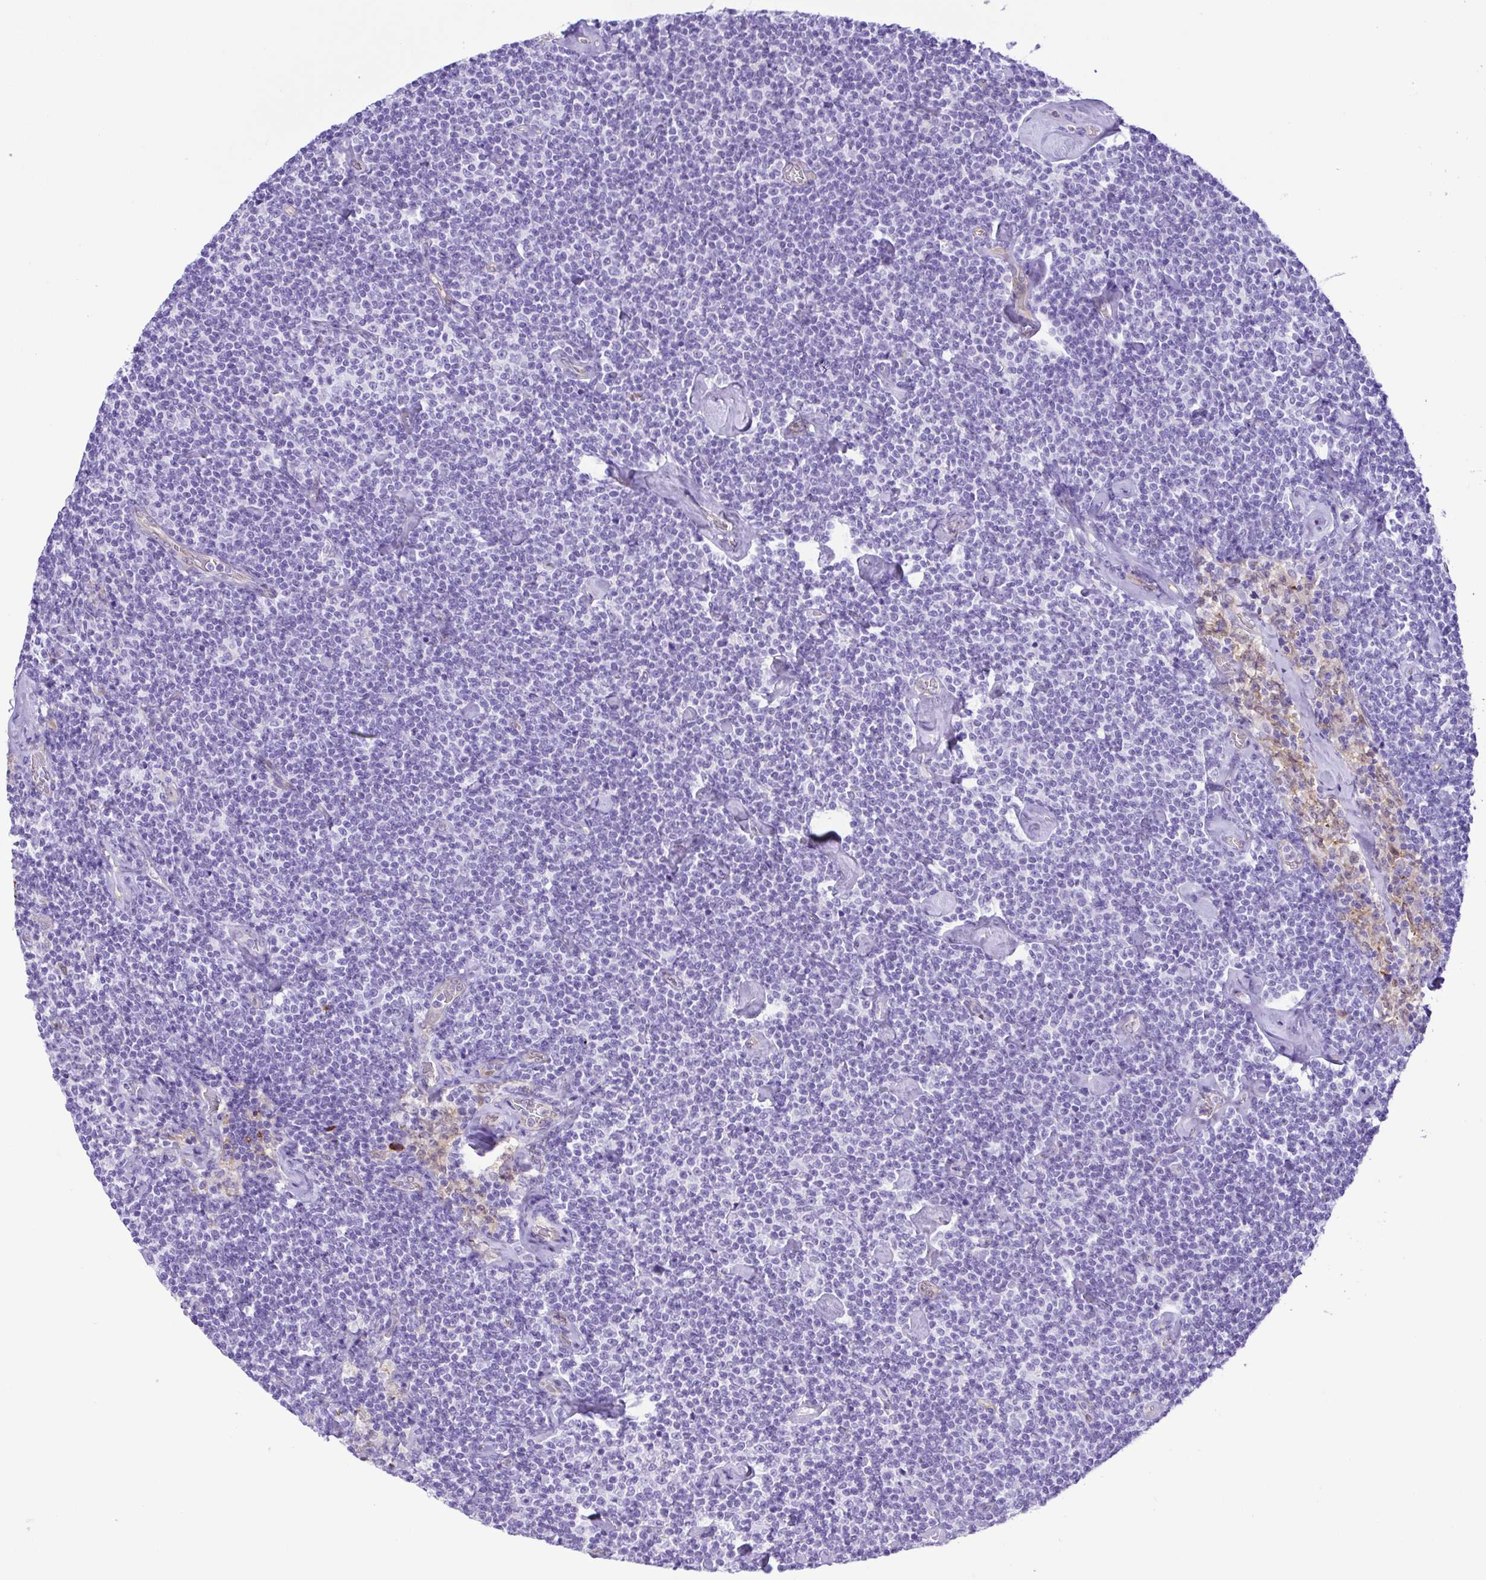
{"staining": {"intensity": "negative", "quantity": "none", "location": "none"}, "tissue": "lymphoma", "cell_type": "Tumor cells", "image_type": "cancer", "snomed": [{"axis": "morphology", "description": "Malignant lymphoma, non-Hodgkin's type, Low grade"}, {"axis": "topography", "description": "Lymph node"}], "caption": "High magnification brightfield microscopy of low-grade malignant lymphoma, non-Hodgkin's type stained with DAB (brown) and counterstained with hematoxylin (blue): tumor cells show no significant expression.", "gene": "GPR17", "patient": {"sex": "male", "age": 81}}